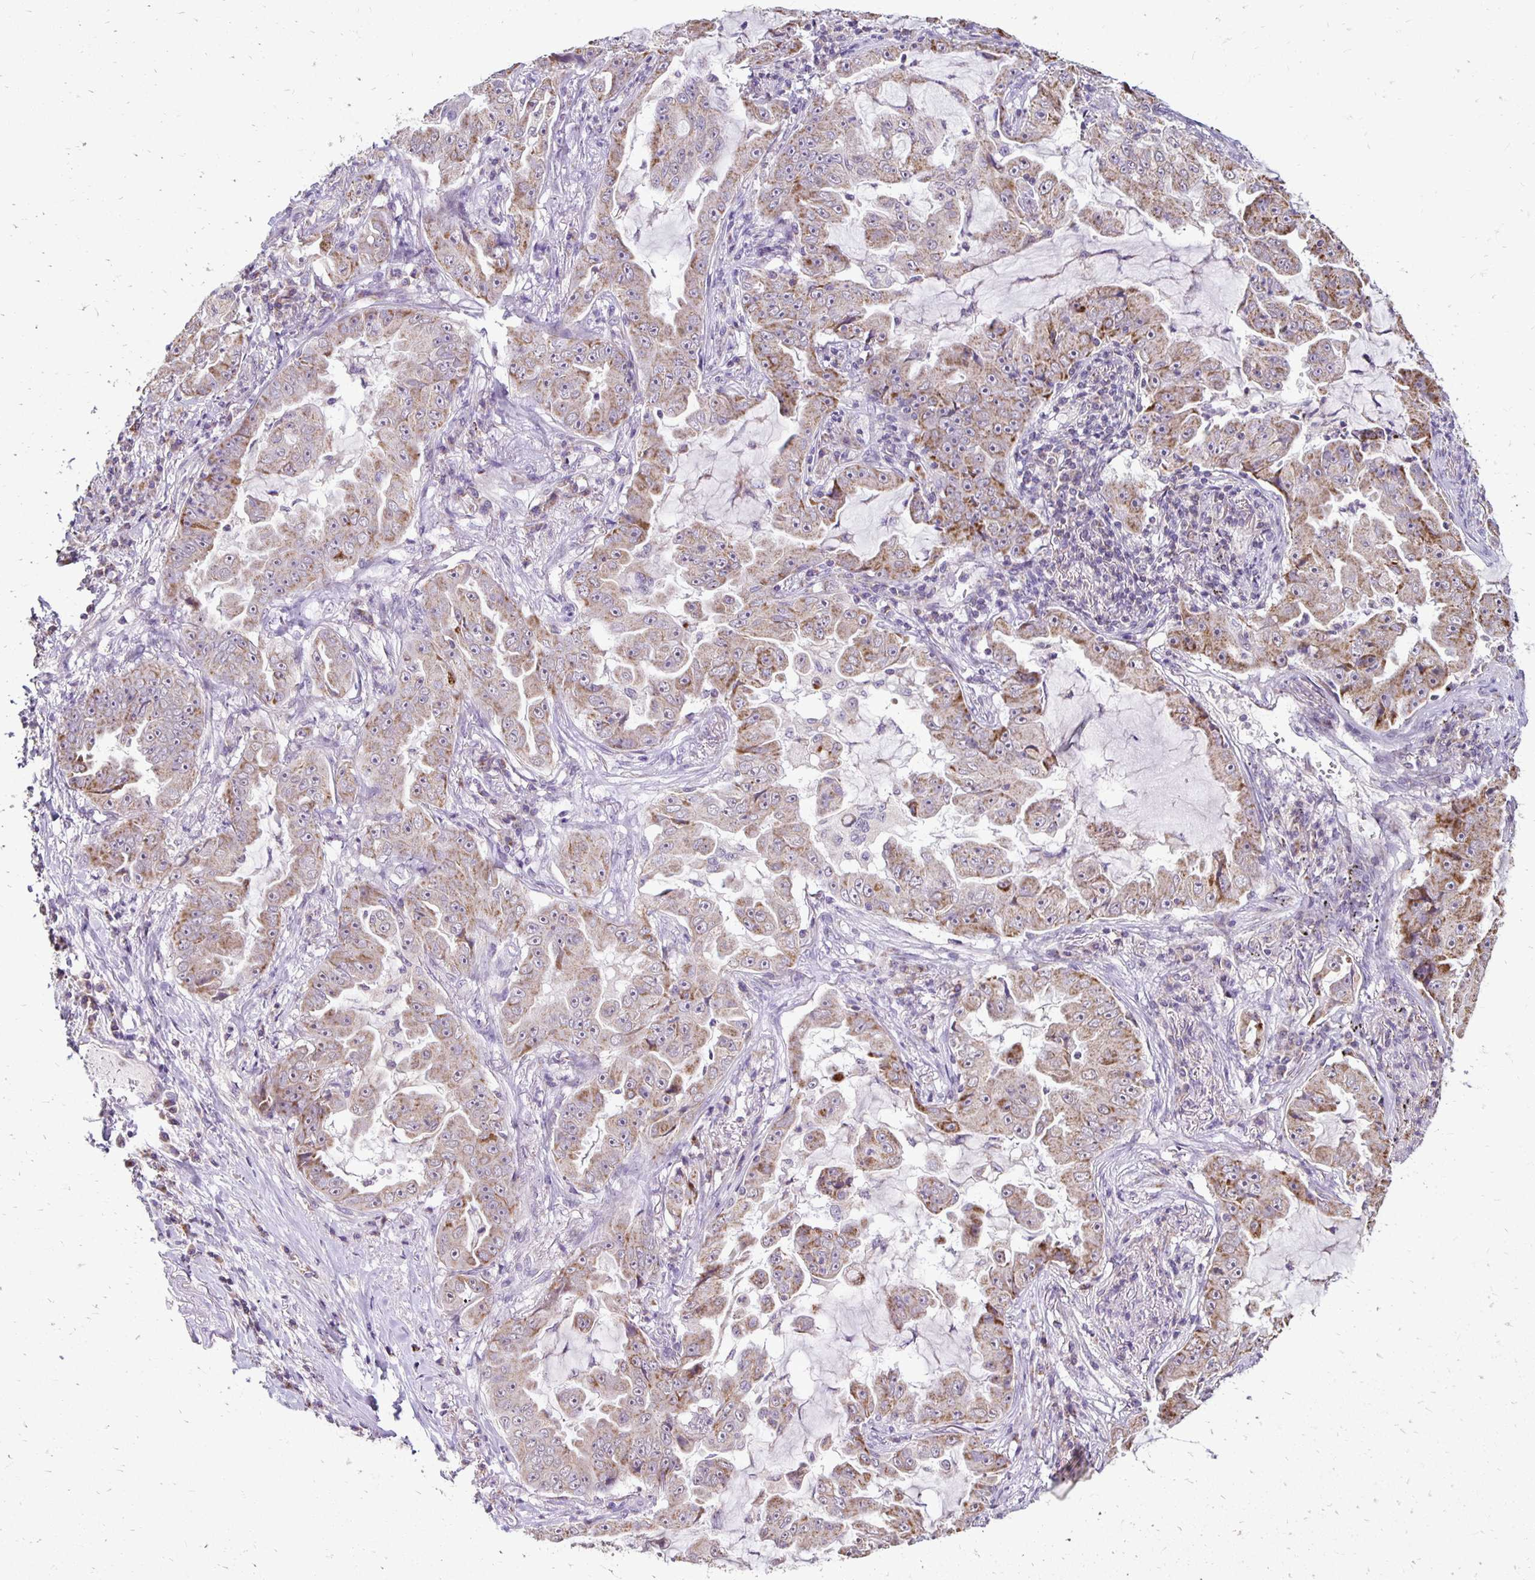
{"staining": {"intensity": "moderate", "quantity": "25%-75%", "location": "cytoplasmic/membranous"}, "tissue": "lung cancer", "cell_type": "Tumor cells", "image_type": "cancer", "snomed": [{"axis": "morphology", "description": "Adenocarcinoma, NOS"}, {"axis": "topography", "description": "Lung"}], "caption": "Moderate cytoplasmic/membranous staining is identified in approximately 25%-75% of tumor cells in lung adenocarcinoma. The protein is shown in brown color, while the nuclei are stained blue.", "gene": "IER3", "patient": {"sex": "female", "age": 52}}